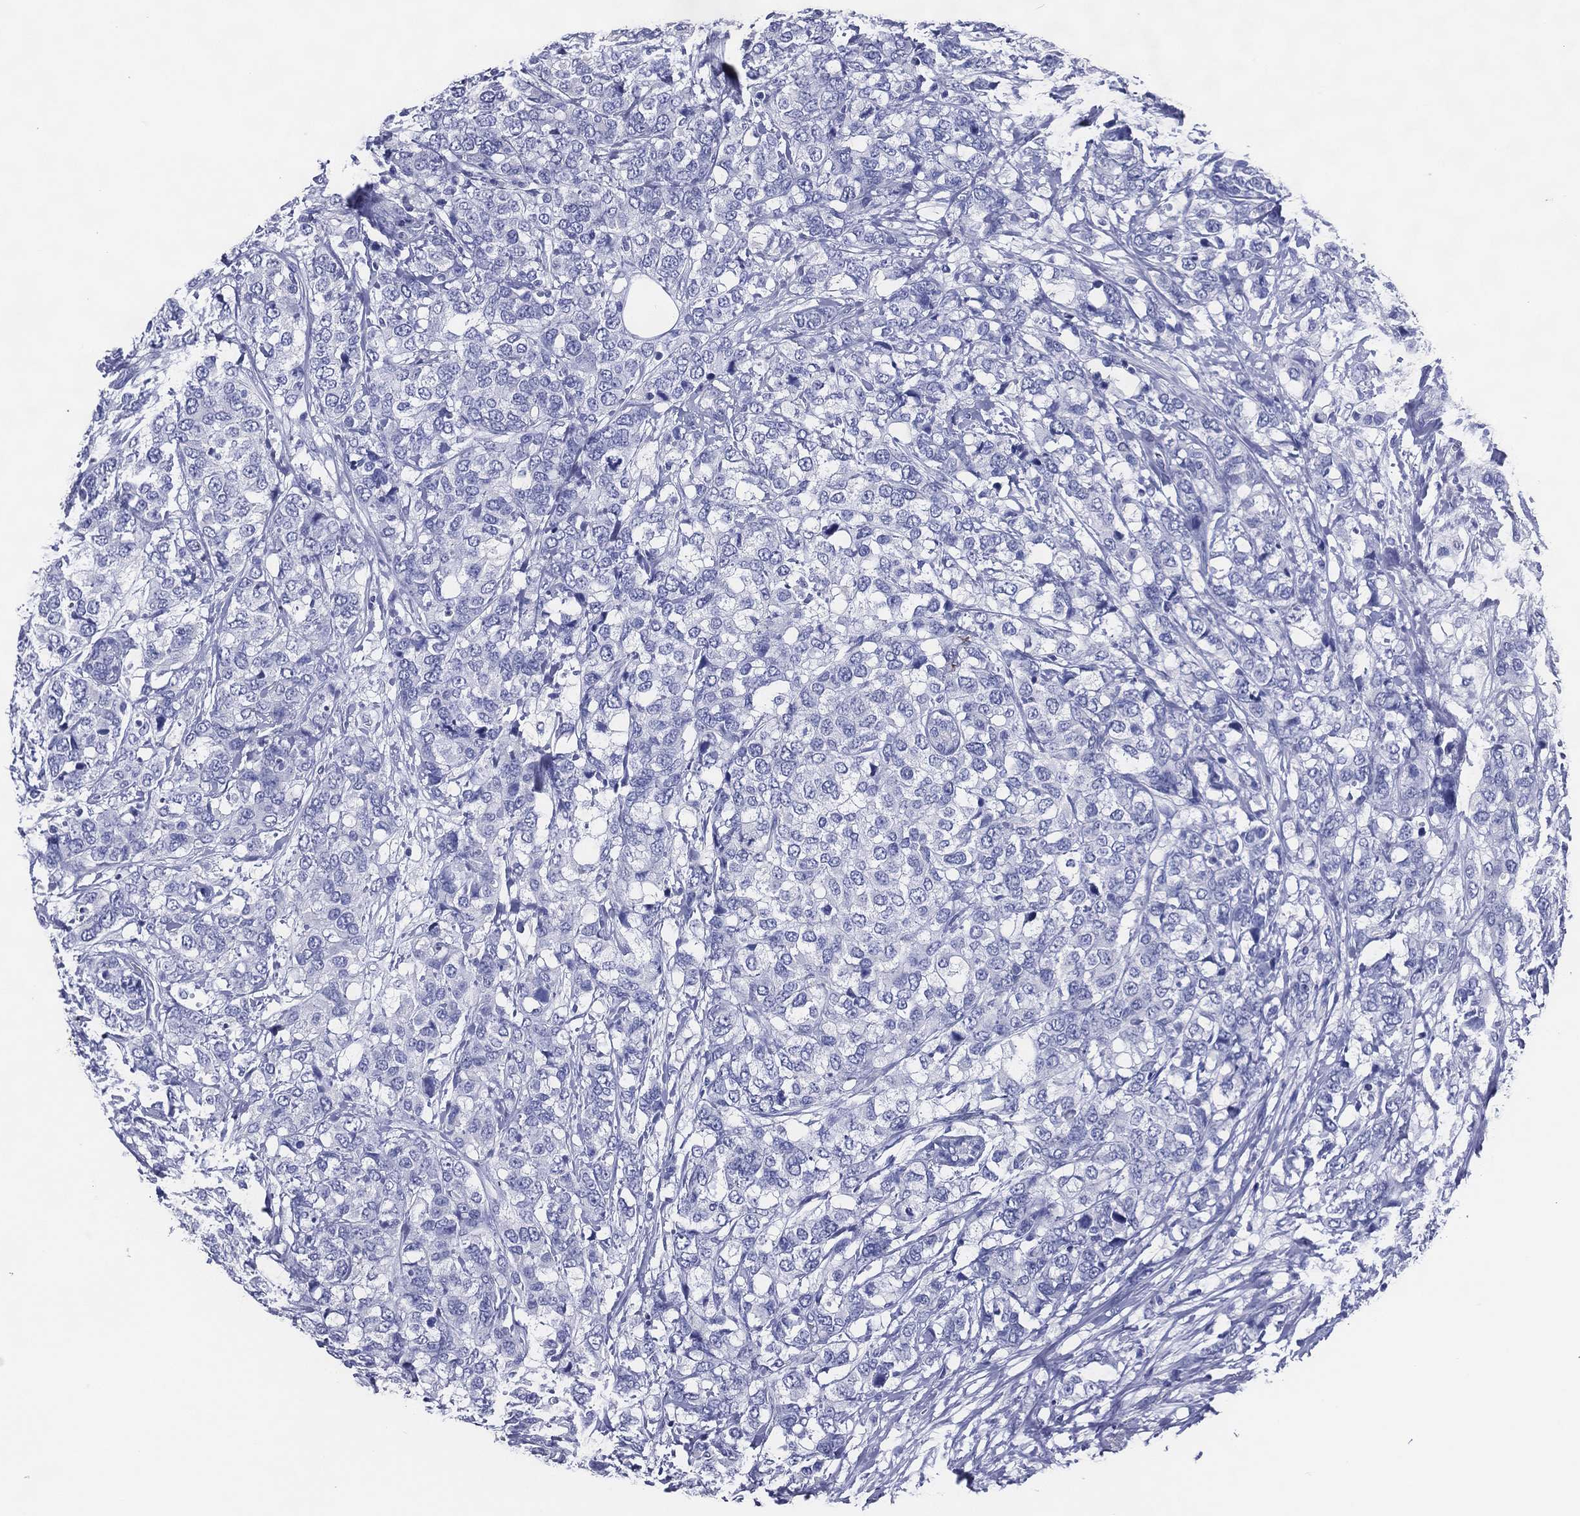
{"staining": {"intensity": "negative", "quantity": "none", "location": "none"}, "tissue": "breast cancer", "cell_type": "Tumor cells", "image_type": "cancer", "snomed": [{"axis": "morphology", "description": "Lobular carcinoma"}, {"axis": "topography", "description": "Breast"}], "caption": "Immunohistochemical staining of human breast lobular carcinoma shows no significant expression in tumor cells.", "gene": "ACE2", "patient": {"sex": "female", "age": 59}}